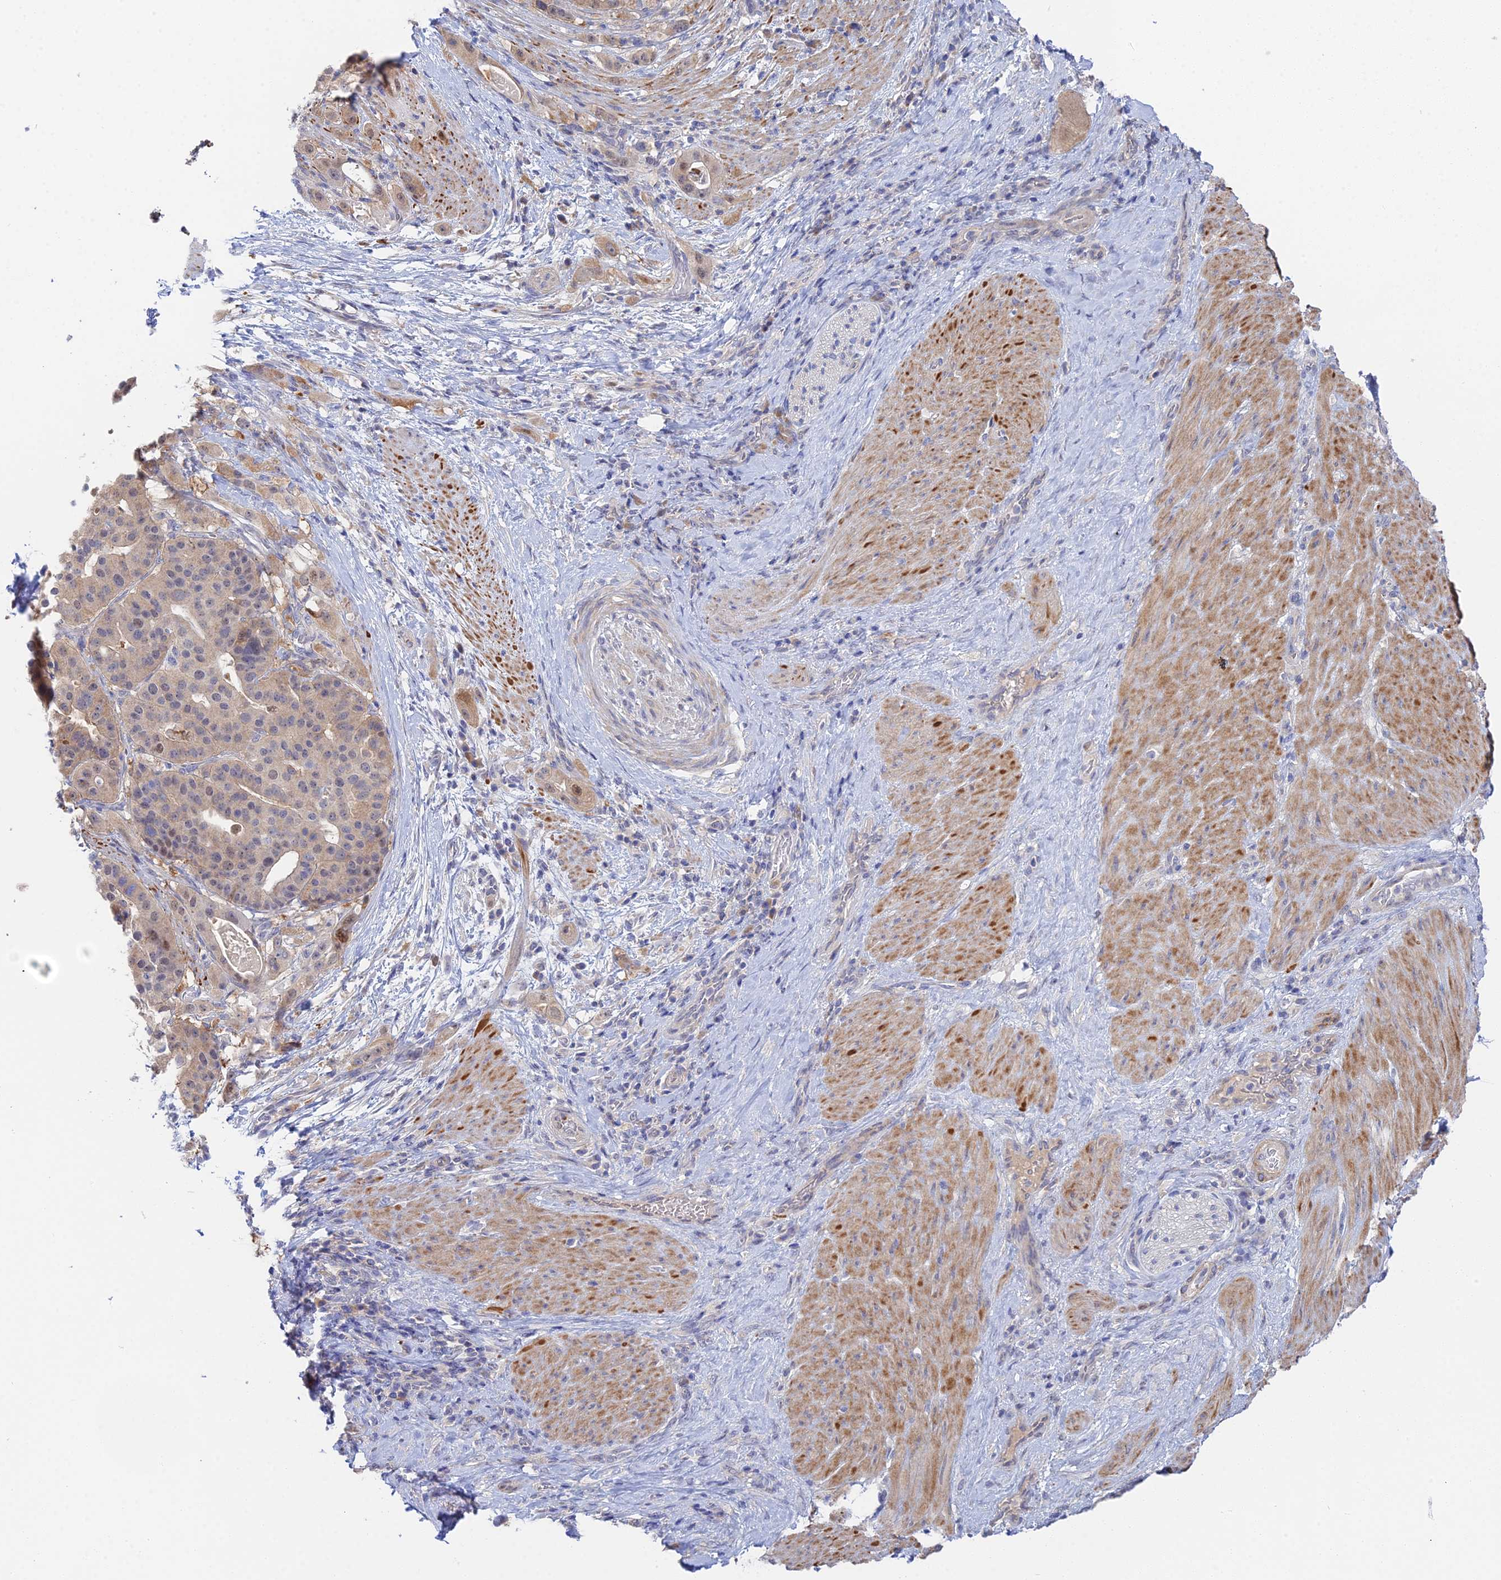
{"staining": {"intensity": "weak", "quantity": "25%-75%", "location": "cytoplasmic/membranous,nuclear"}, "tissue": "stomach cancer", "cell_type": "Tumor cells", "image_type": "cancer", "snomed": [{"axis": "morphology", "description": "Adenocarcinoma, NOS"}, {"axis": "topography", "description": "Stomach"}], "caption": "The image demonstrates a brown stain indicating the presence of a protein in the cytoplasmic/membranous and nuclear of tumor cells in stomach cancer. (DAB = brown stain, brightfield microscopy at high magnification).", "gene": "DNAH14", "patient": {"sex": "male", "age": 48}}